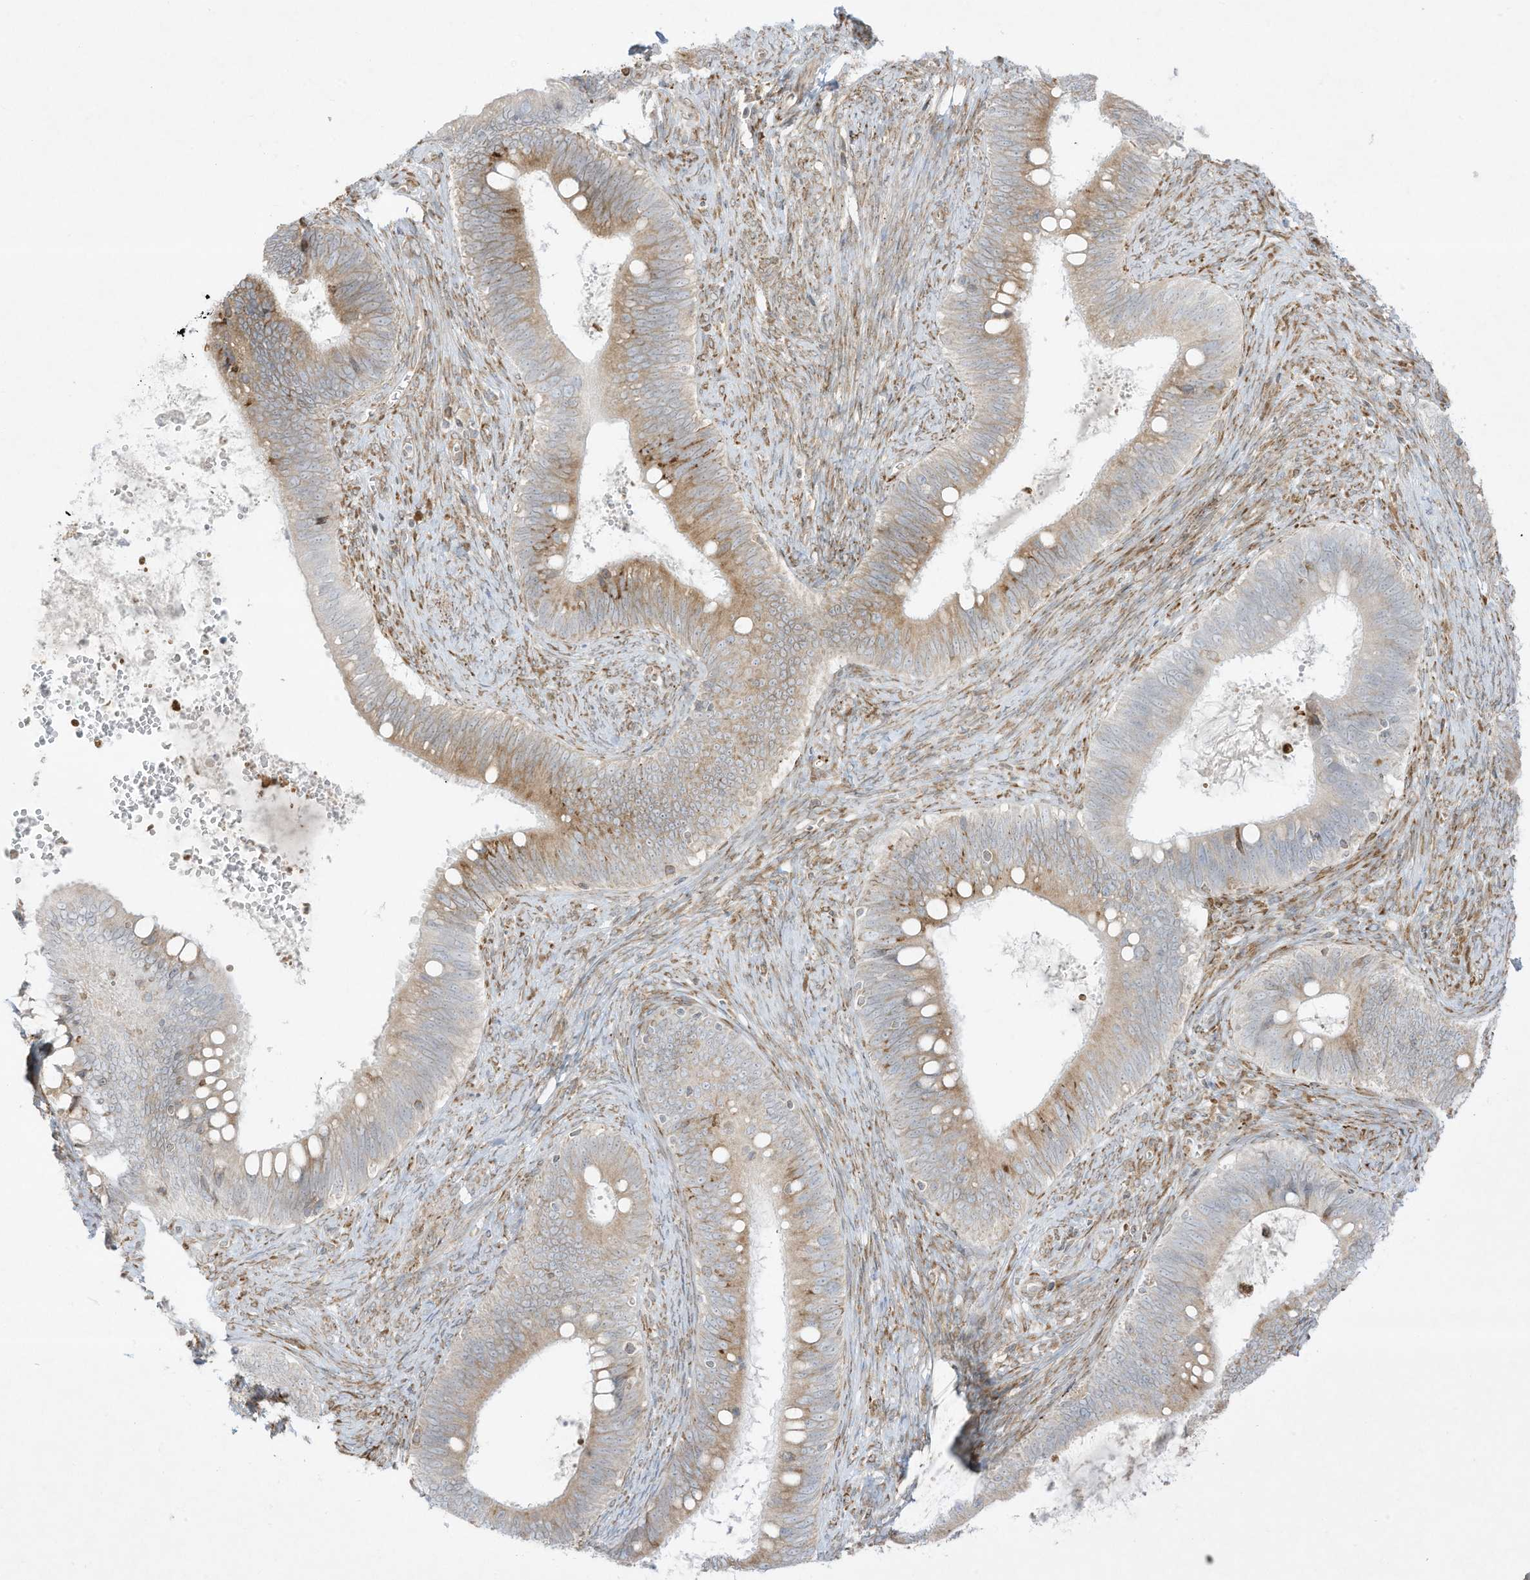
{"staining": {"intensity": "weak", "quantity": "<25%", "location": "cytoplasmic/membranous"}, "tissue": "cervical cancer", "cell_type": "Tumor cells", "image_type": "cancer", "snomed": [{"axis": "morphology", "description": "Adenocarcinoma, NOS"}, {"axis": "topography", "description": "Cervix"}], "caption": "A high-resolution micrograph shows immunohistochemistry (IHC) staining of cervical adenocarcinoma, which displays no significant staining in tumor cells.", "gene": "PTK6", "patient": {"sex": "female", "age": 42}}